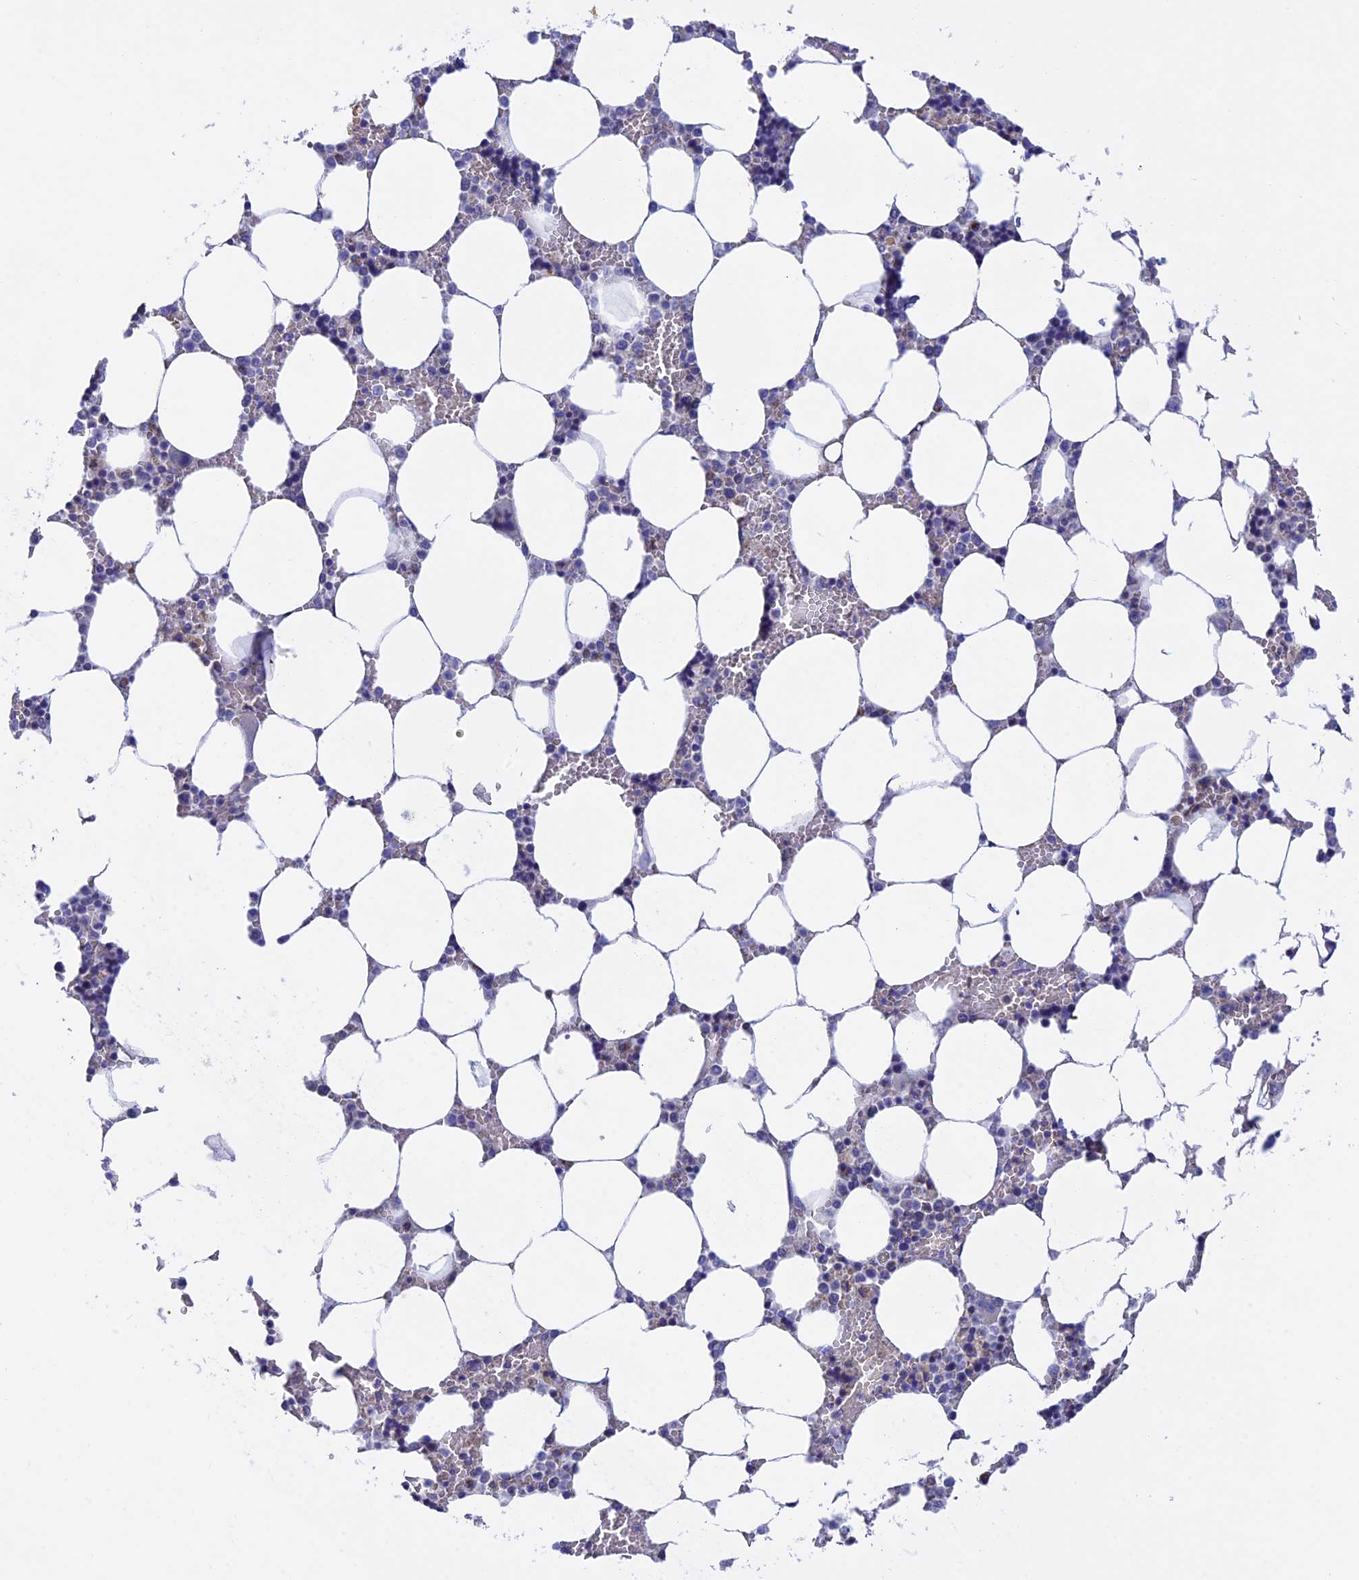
{"staining": {"intensity": "moderate", "quantity": "<25%", "location": "cytoplasmic/membranous"}, "tissue": "bone marrow", "cell_type": "Hematopoietic cells", "image_type": "normal", "snomed": [{"axis": "morphology", "description": "Normal tissue, NOS"}, {"axis": "topography", "description": "Bone marrow"}], "caption": "Hematopoietic cells display low levels of moderate cytoplasmic/membranous positivity in approximately <25% of cells in benign bone marrow. (brown staining indicates protein expression, while blue staining denotes nuclei).", "gene": "ETFDH", "patient": {"sex": "male", "age": 64}}